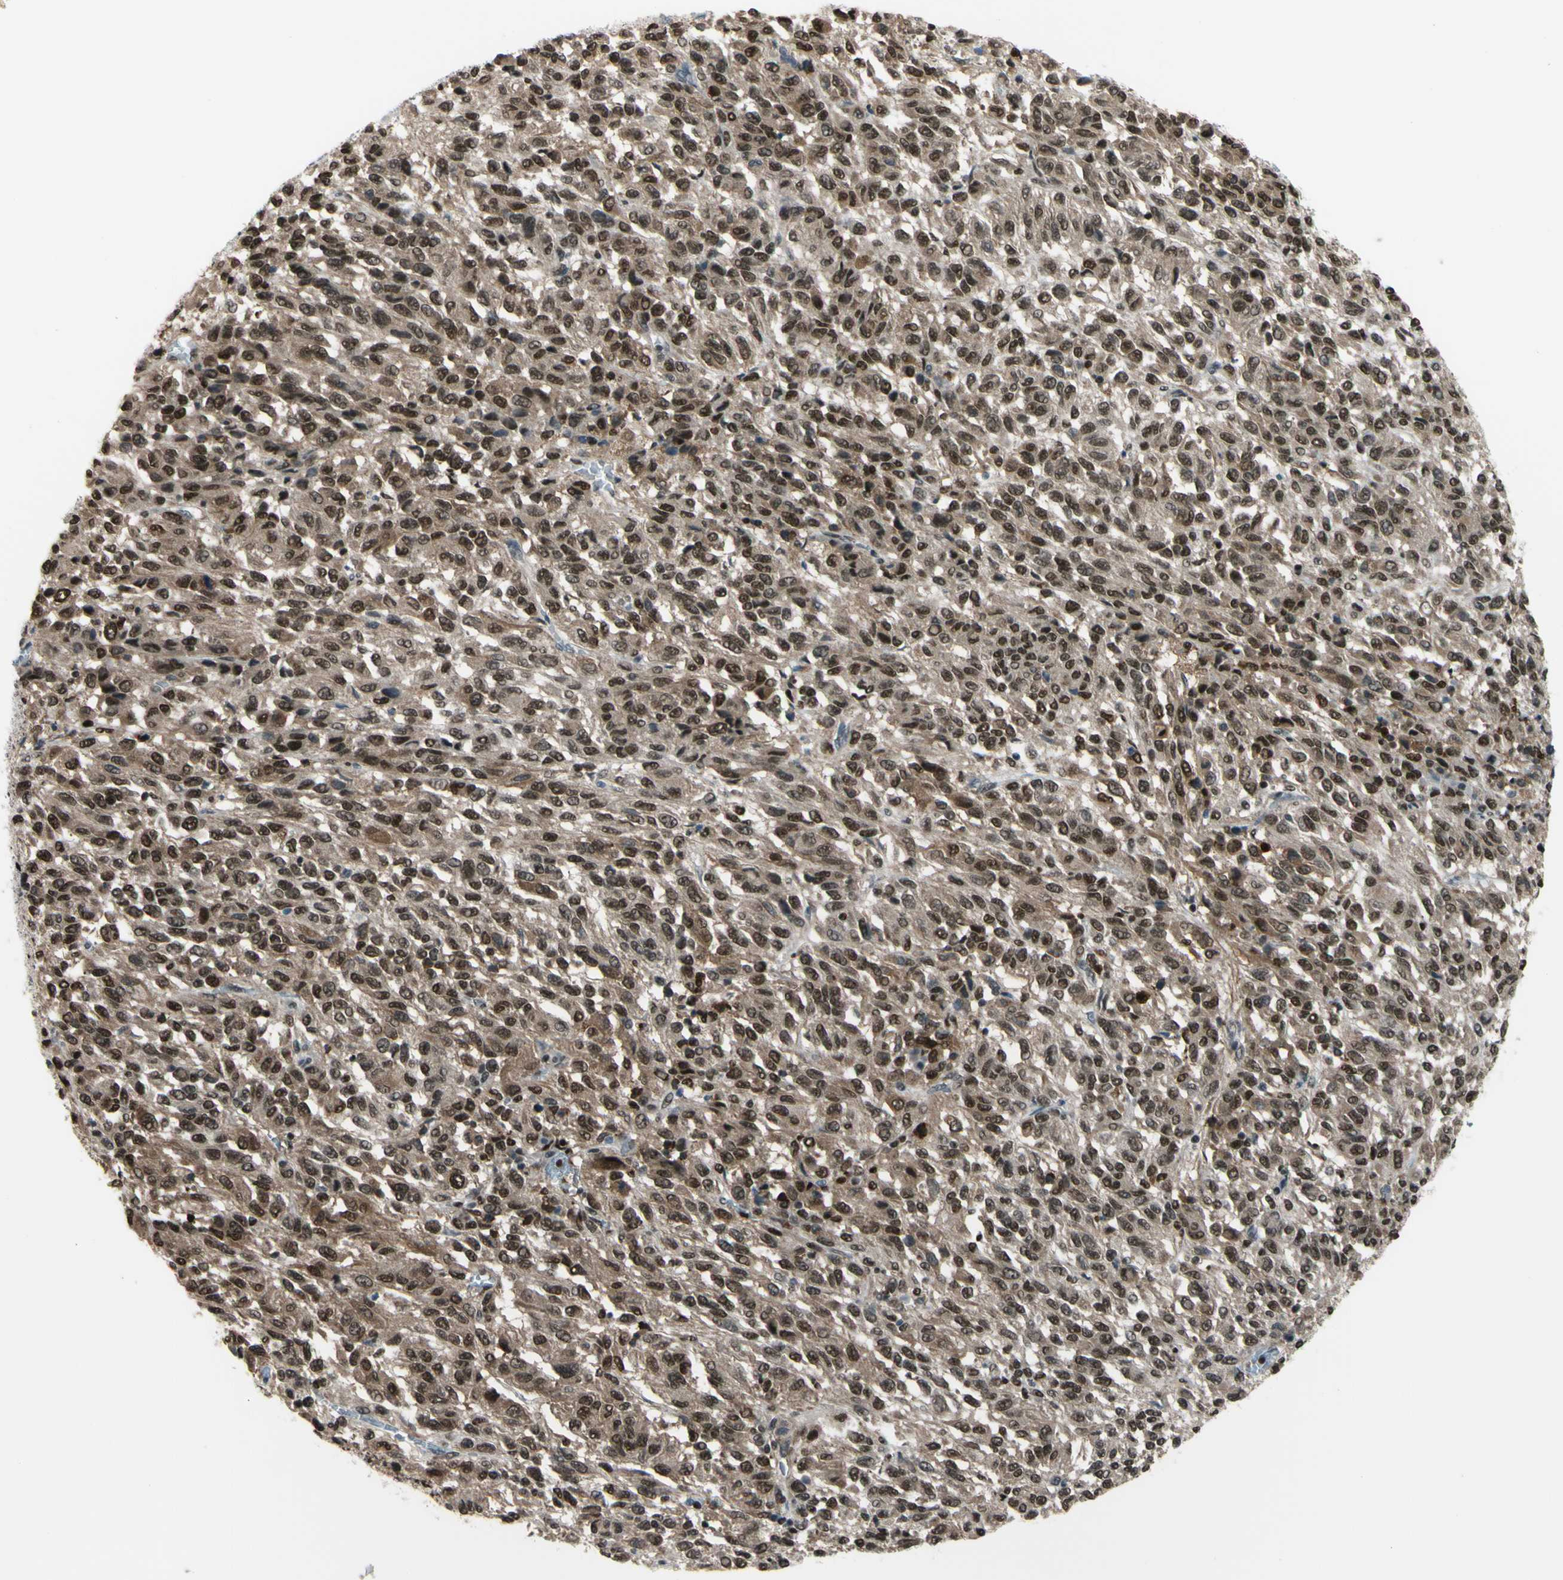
{"staining": {"intensity": "moderate", "quantity": ">75%", "location": "cytoplasmic/membranous,nuclear"}, "tissue": "melanoma", "cell_type": "Tumor cells", "image_type": "cancer", "snomed": [{"axis": "morphology", "description": "Malignant melanoma, Metastatic site"}, {"axis": "topography", "description": "Lung"}], "caption": "A brown stain labels moderate cytoplasmic/membranous and nuclear positivity of a protein in human melanoma tumor cells.", "gene": "FKBP5", "patient": {"sex": "male", "age": 64}}